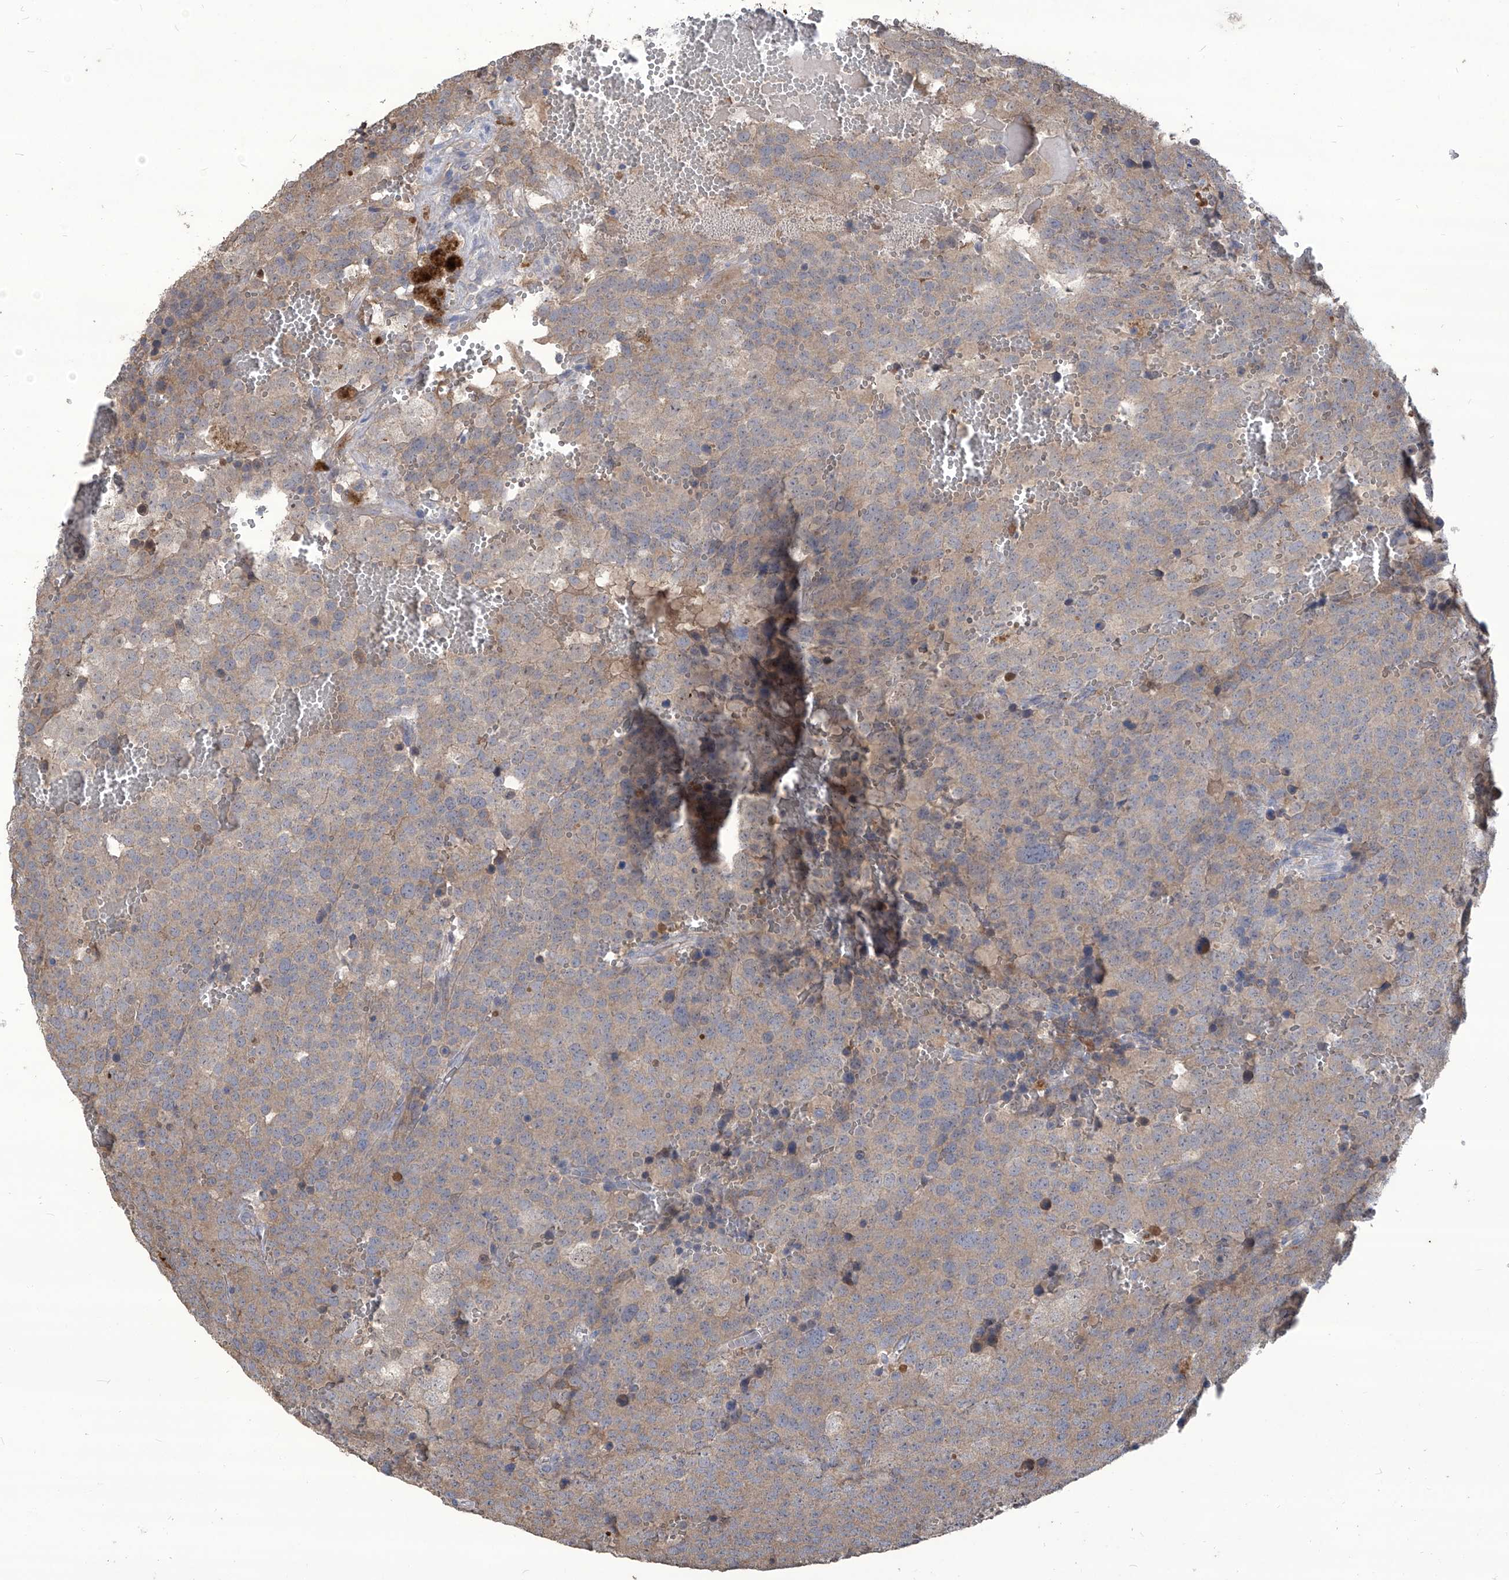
{"staining": {"intensity": "weak", "quantity": "<25%", "location": "cytoplasmic/membranous"}, "tissue": "testis cancer", "cell_type": "Tumor cells", "image_type": "cancer", "snomed": [{"axis": "morphology", "description": "Seminoma, NOS"}, {"axis": "topography", "description": "Testis"}], "caption": "An image of testis seminoma stained for a protein exhibits no brown staining in tumor cells.", "gene": "TXNIP", "patient": {"sex": "male", "age": 71}}